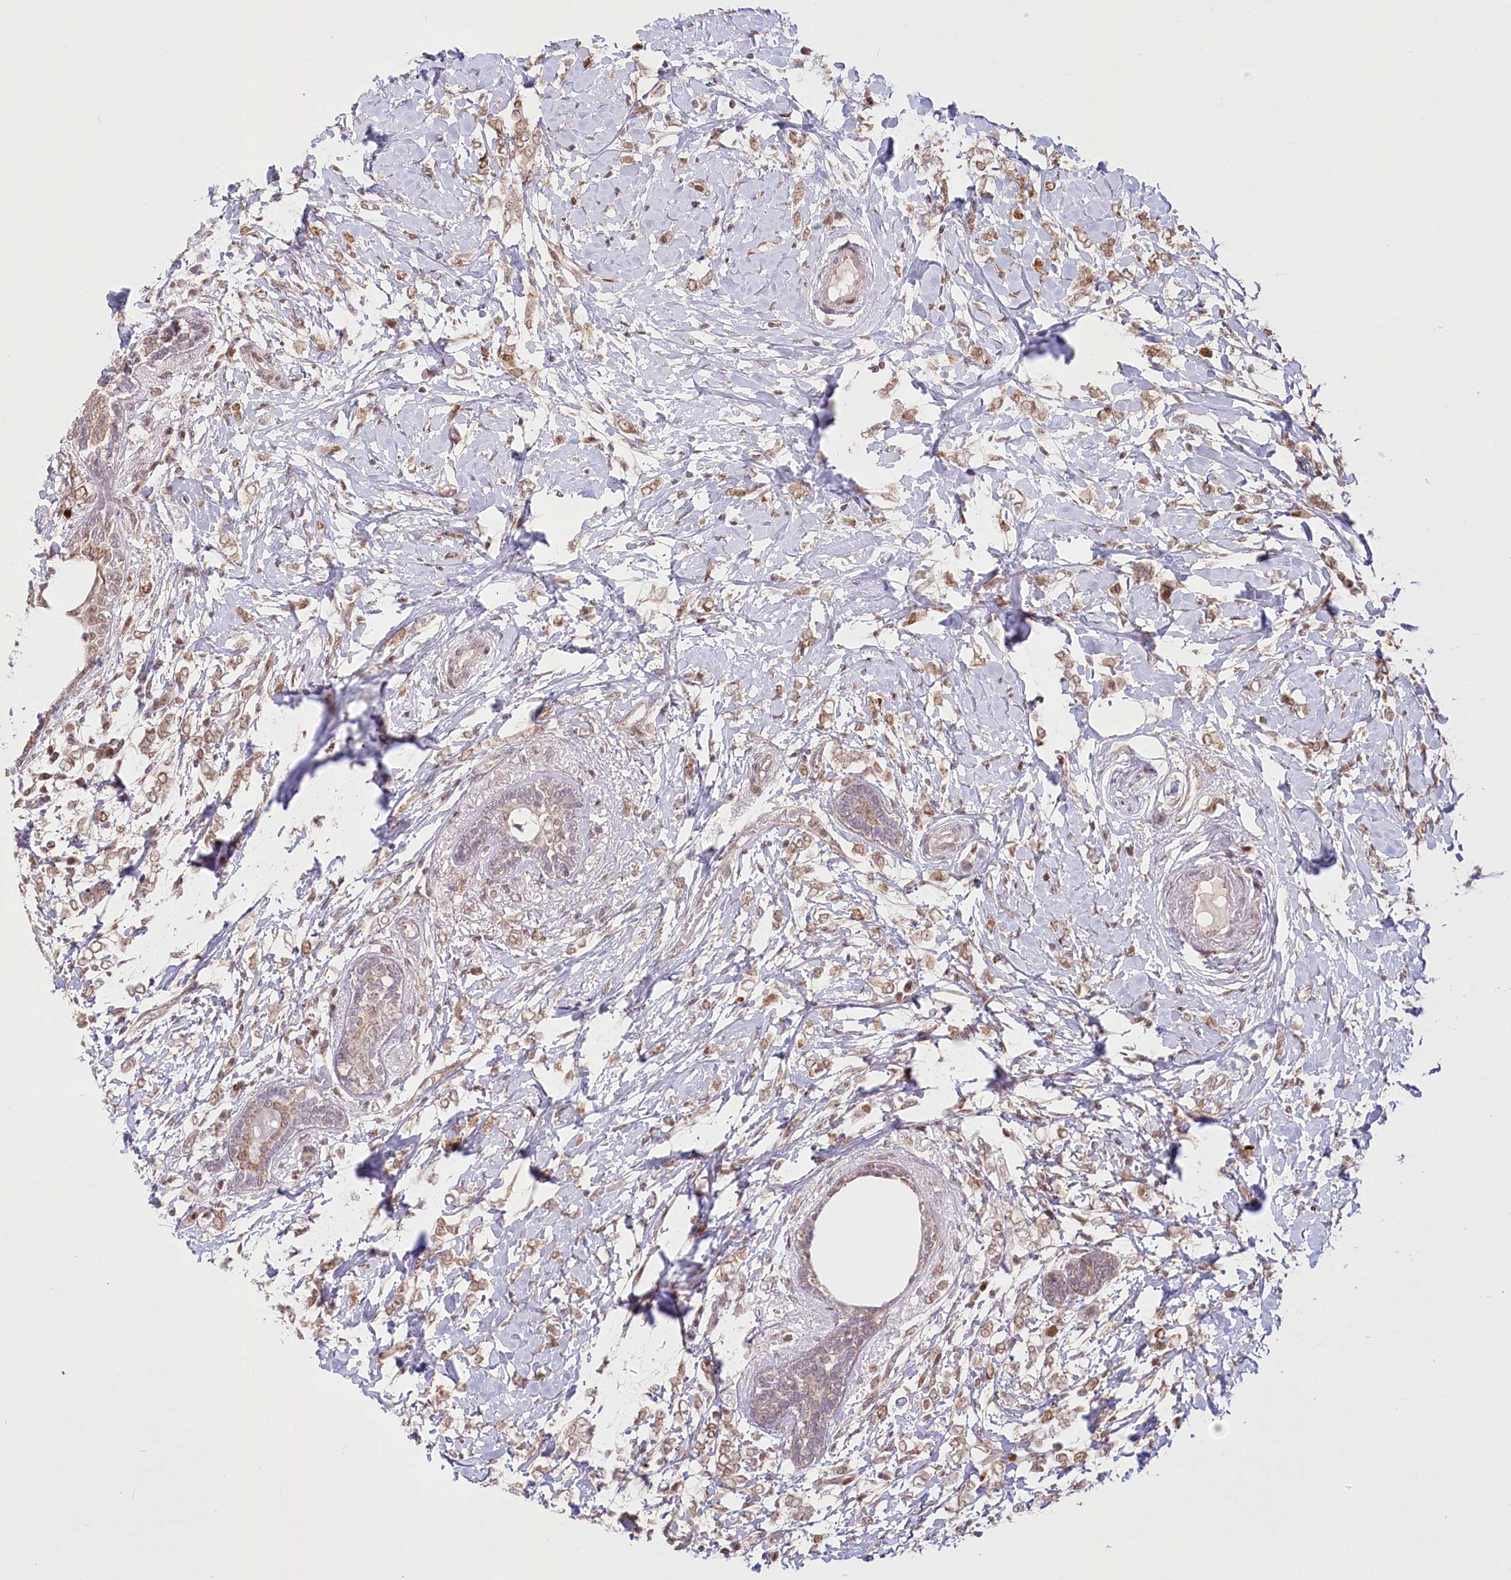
{"staining": {"intensity": "moderate", "quantity": ">75%", "location": "cytoplasmic/membranous"}, "tissue": "breast cancer", "cell_type": "Tumor cells", "image_type": "cancer", "snomed": [{"axis": "morphology", "description": "Normal tissue, NOS"}, {"axis": "morphology", "description": "Lobular carcinoma"}, {"axis": "topography", "description": "Breast"}], "caption": "A high-resolution histopathology image shows immunohistochemistry (IHC) staining of lobular carcinoma (breast), which demonstrates moderate cytoplasmic/membranous positivity in about >75% of tumor cells.", "gene": "PYURF", "patient": {"sex": "female", "age": 47}}